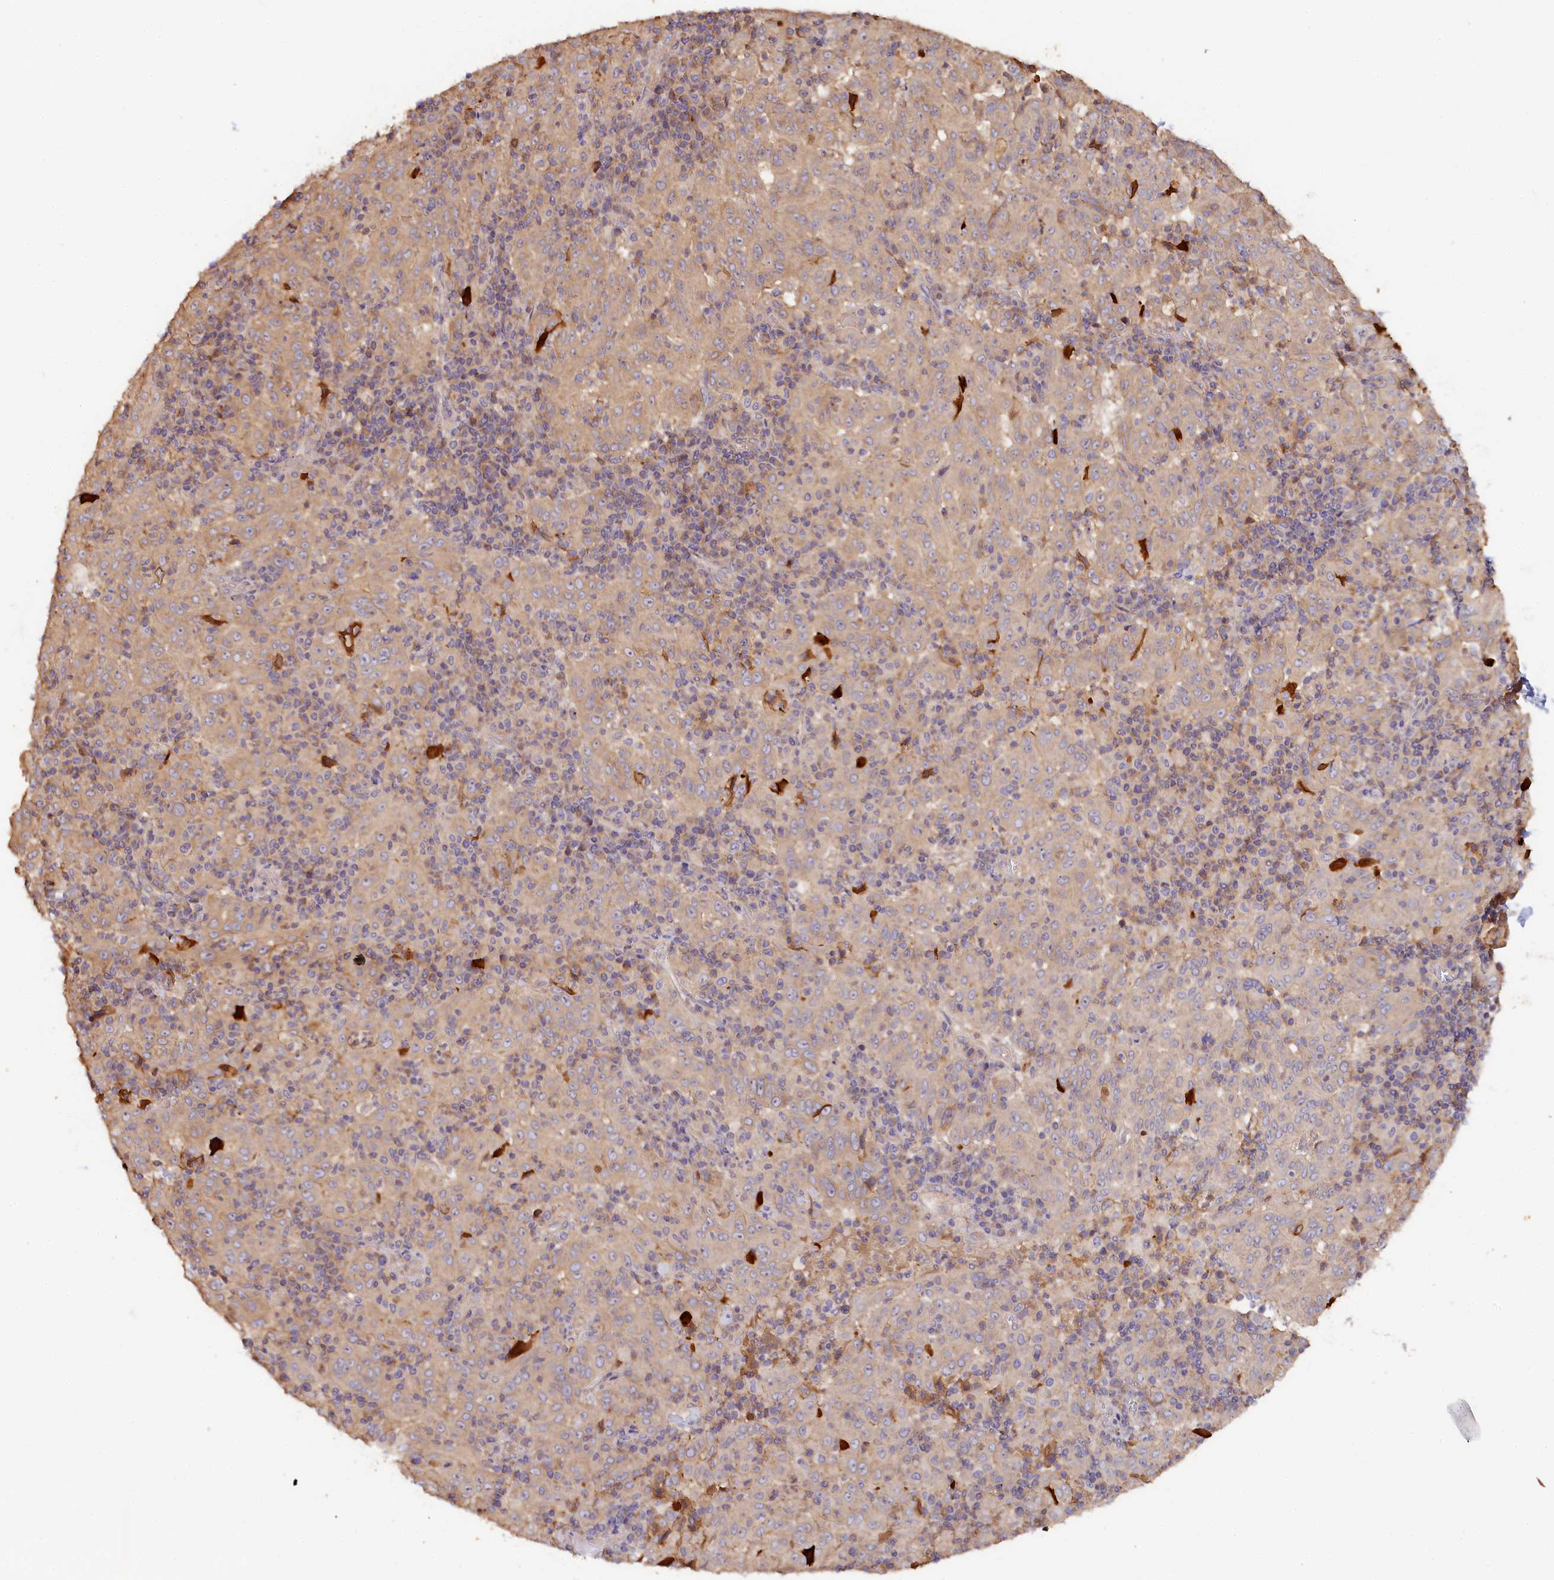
{"staining": {"intensity": "weak", "quantity": "<25%", "location": "cytoplasmic/membranous"}, "tissue": "pancreatic cancer", "cell_type": "Tumor cells", "image_type": "cancer", "snomed": [{"axis": "morphology", "description": "Adenocarcinoma, NOS"}, {"axis": "topography", "description": "Pancreas"}], "caption": "Tumor cells are negative for brown protein staining in pancreatic adenocarcinoma.", "gene": "KATNB1", "patient": {"sex": "male", "age": 63}}